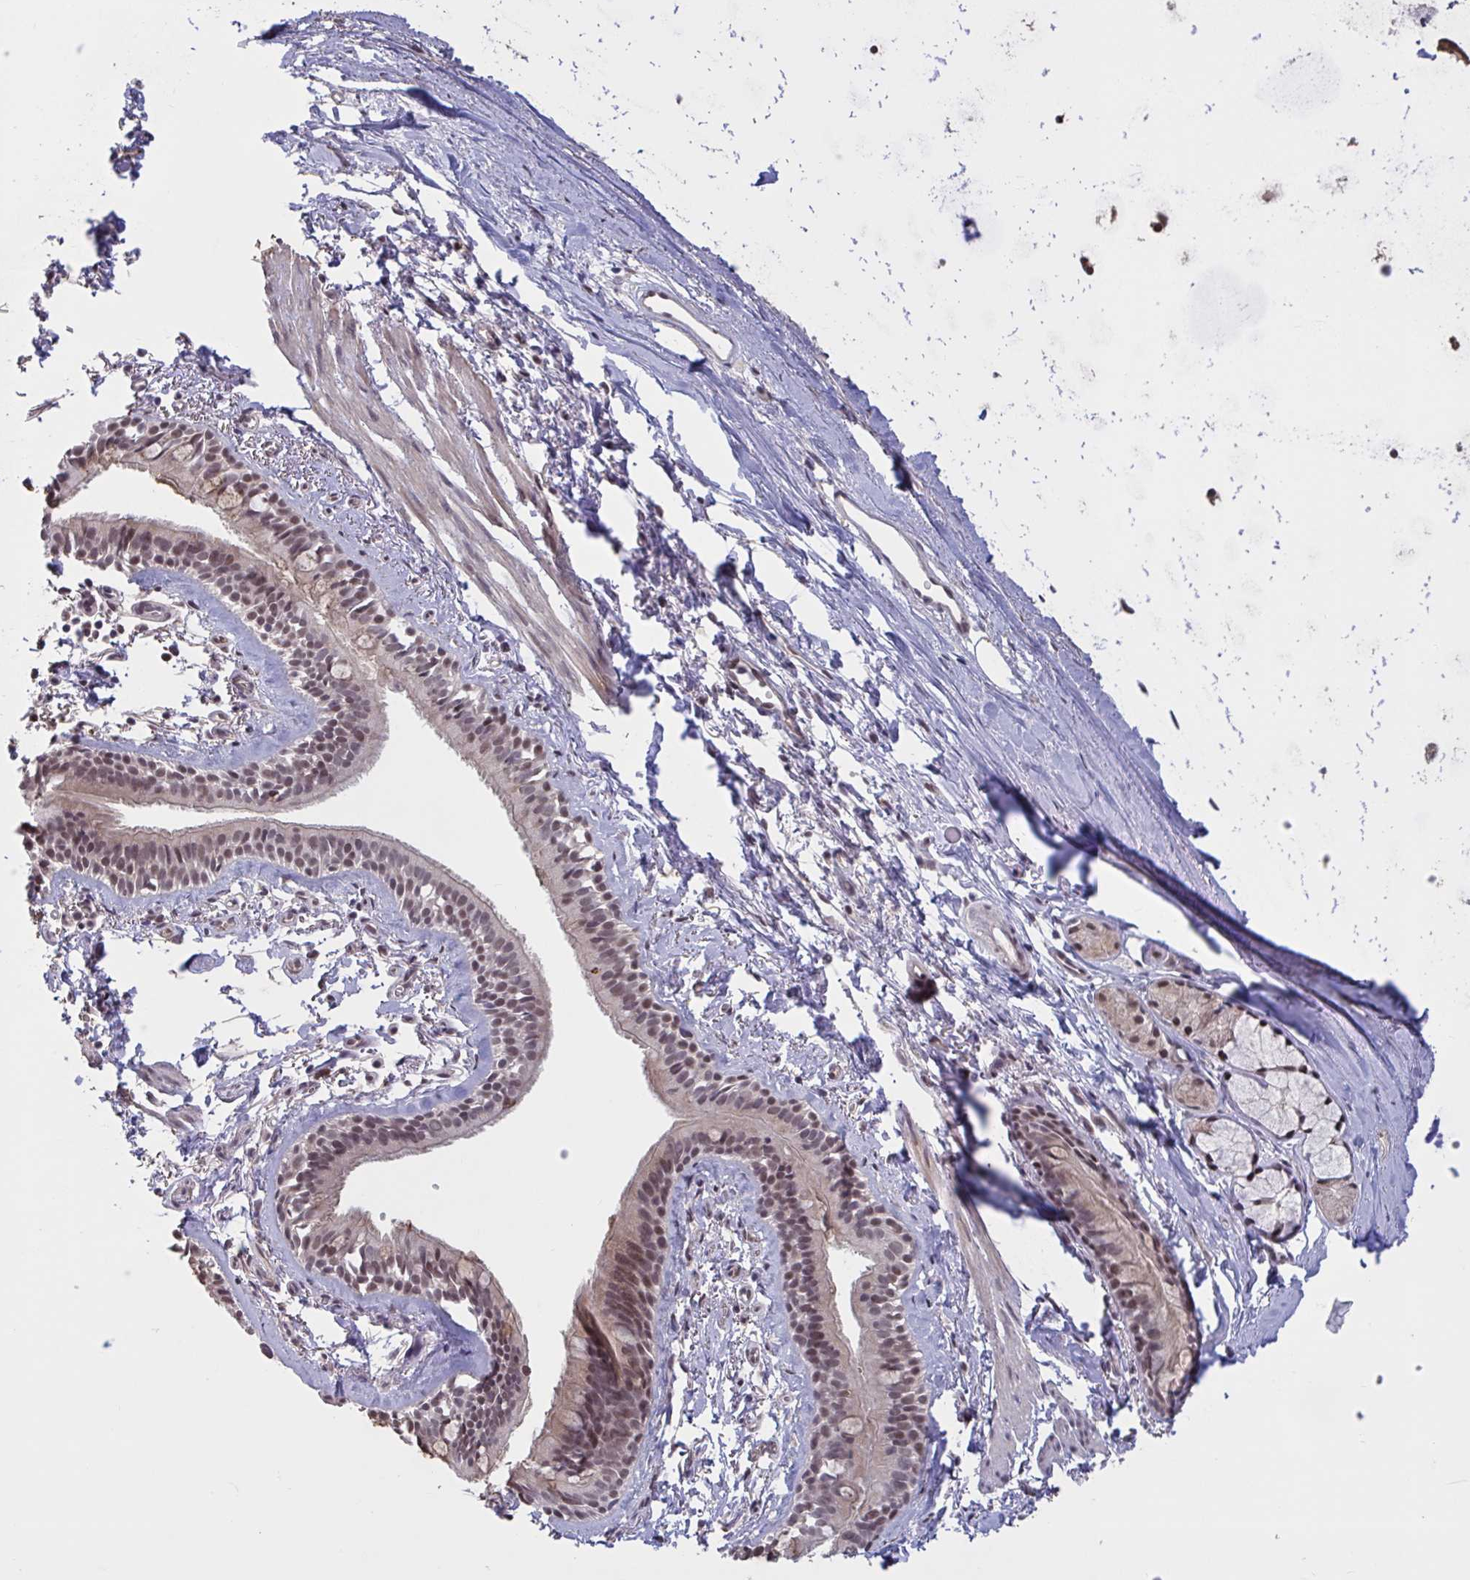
{"staining": {"intensity": "moderate", "quantity": "25%-75%", "location": "nuclear"}, "tissue": "bronchus", "cell_type": "Respiratory epithelial cells", "image_type": "normal", "snomed": [{"axis": "morphology", "description": "Normal tissue, NOS"}, {"axis": "topography", "description": "Cartilage tissue"}, {"axis": "topography", "description": "Bronchus"}, {"axis": "topography", "description": "Peripheral nerve tissue"}], "caption": "IHC micrograph of unremarkable human bronchus stained for a protein (brown), which demonstrates medium levels of moderate nuclear staining in approximately 25%-75% of respiratory epithelial cells.", "gene": "ZNF414", "patient": {"sex": "female", "age": 59}}